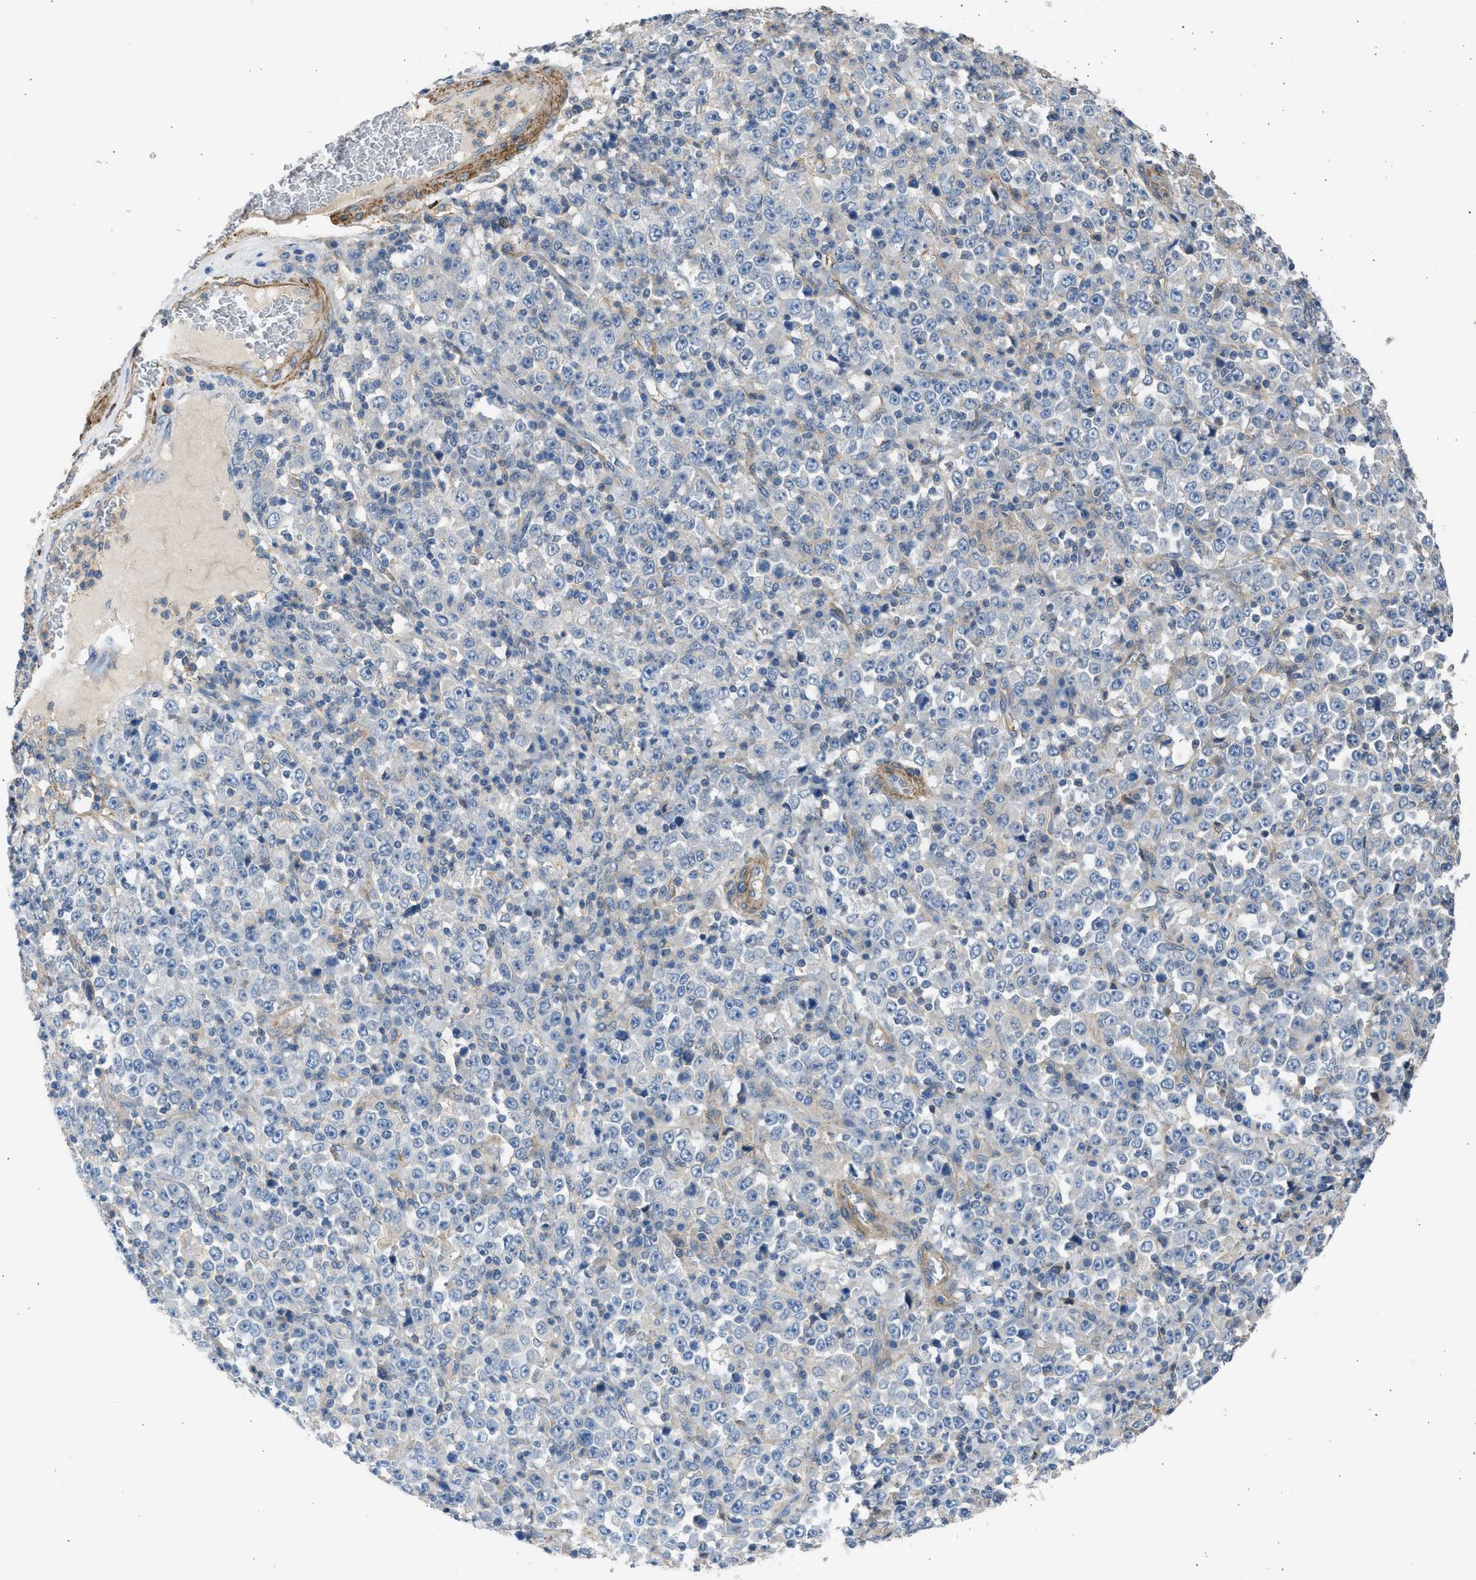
{"staining": {"intensity": "negative", "quantity": "none", "location": "none"}, "tissue": "stomach cancer", "cell_type": "Tumor cells", "image_type": "cancer", "snomed": [{"axis": "morphology", "description": "Normal tissue, NOS"}, {"axis": "morphology", "description": "Adenocarcinoma, NOS"}, {"axis": "topography", "description": "Stomach, upper"}, {"axis": "topography", "description": "Stomach"}], "caption": "DAB (3,3'-diaminobenzidine) immunohistochemical staining of human adenocarcinoma (stomach) exhibits no significant staining in tumor cells.", "gene": "PCNX3", "patient": {"sex": "male", "age": 59}}